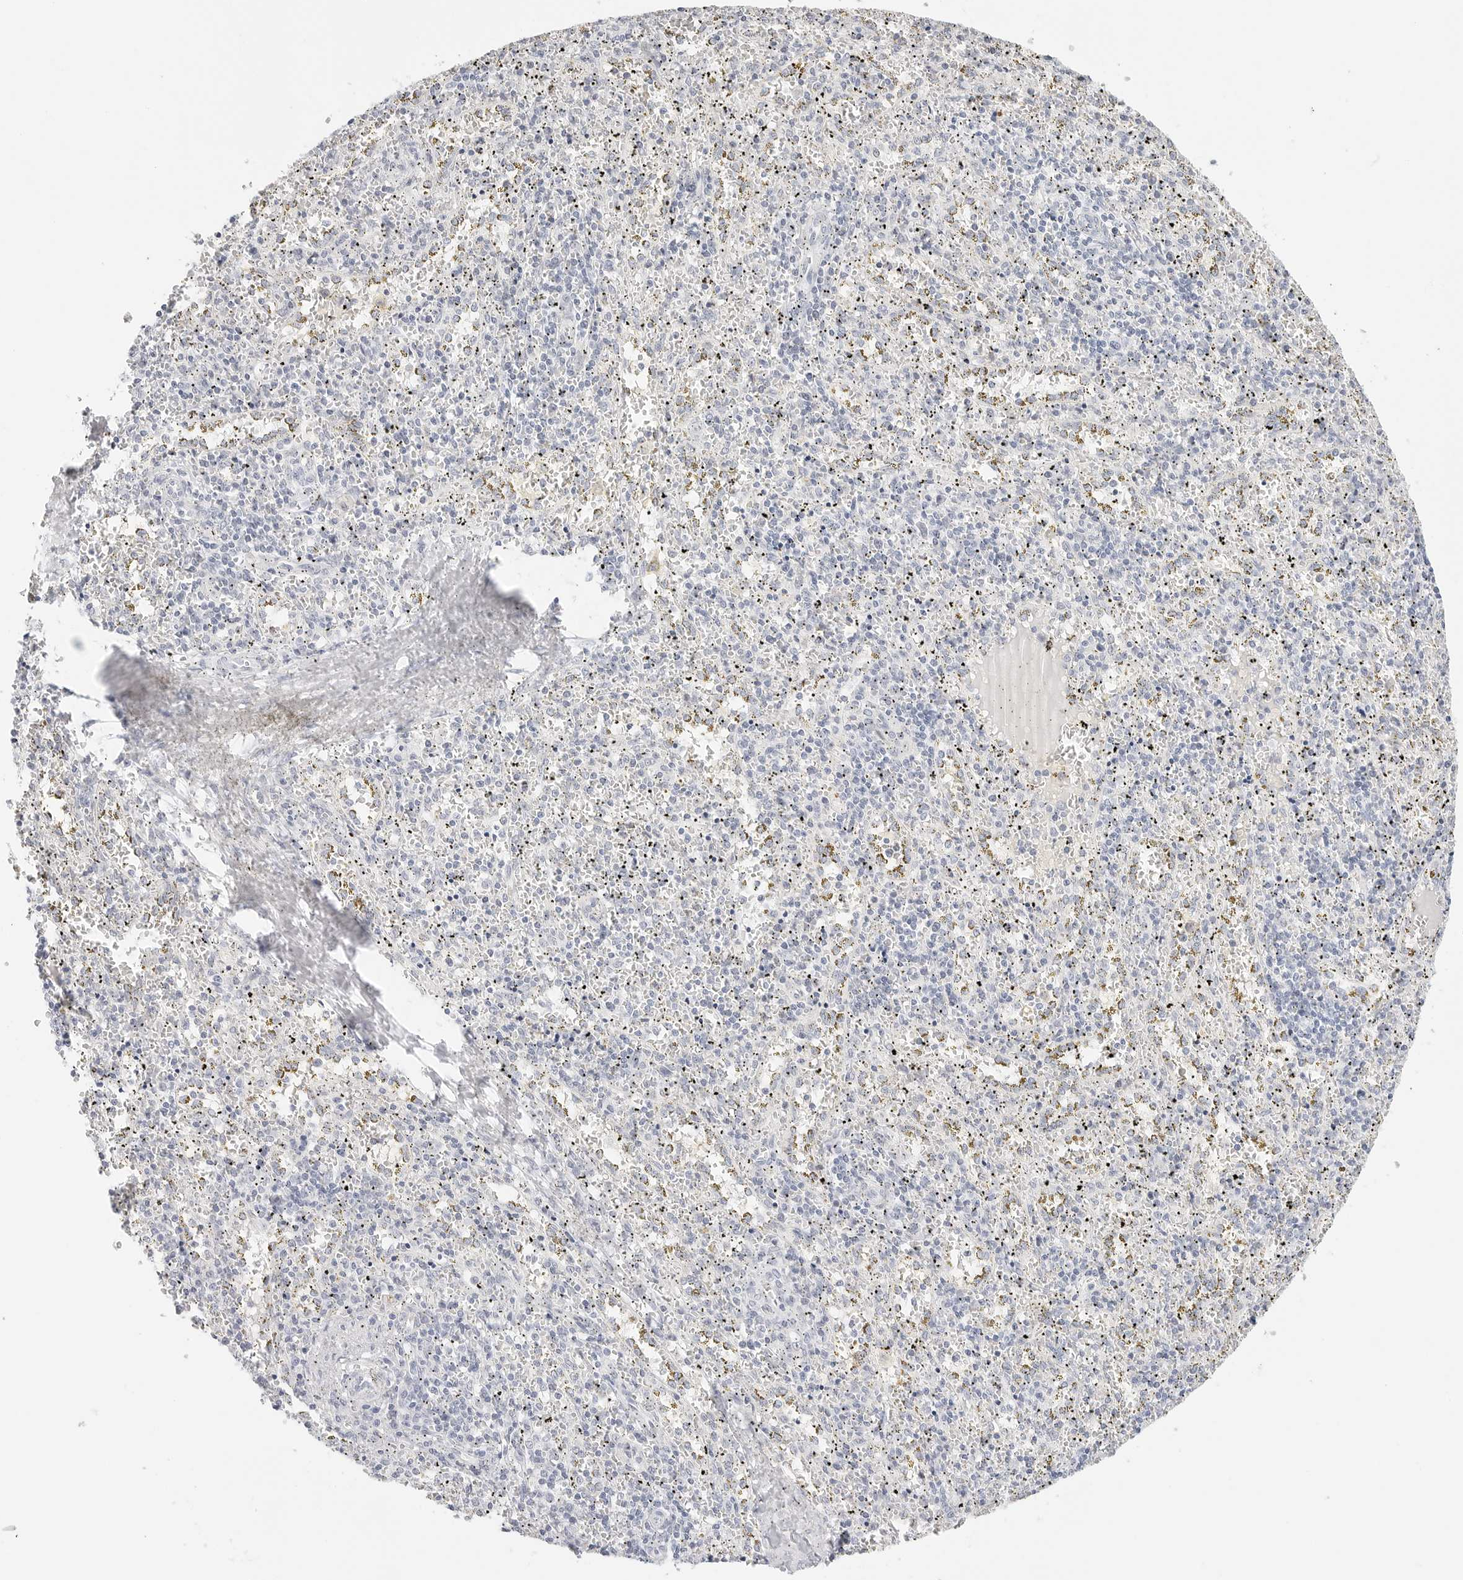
{"staining": {"intensity": "negative", "quantity": "none", "location": "none"}, "tissue": "spleen", "cell_type": "Cells in red pulp", "image_type": "normal", "snomed": [{"axis": "morphology", "description": "Normal tissue, NOS"}, {"axis": "topography", "description": "Spleen"}], "caption": "A high-resolution image shows immunohistochemistry (IHC) staining of normal spleen, which shows no significant expression in cells in red pulp. (DAB (3,3'-diaminobenzidine) immunohistochemistry visualized using brightfield microscopy, high magnification).", "gene": "HMGCS2", "patient": {"sex": "male", "age": 11}}